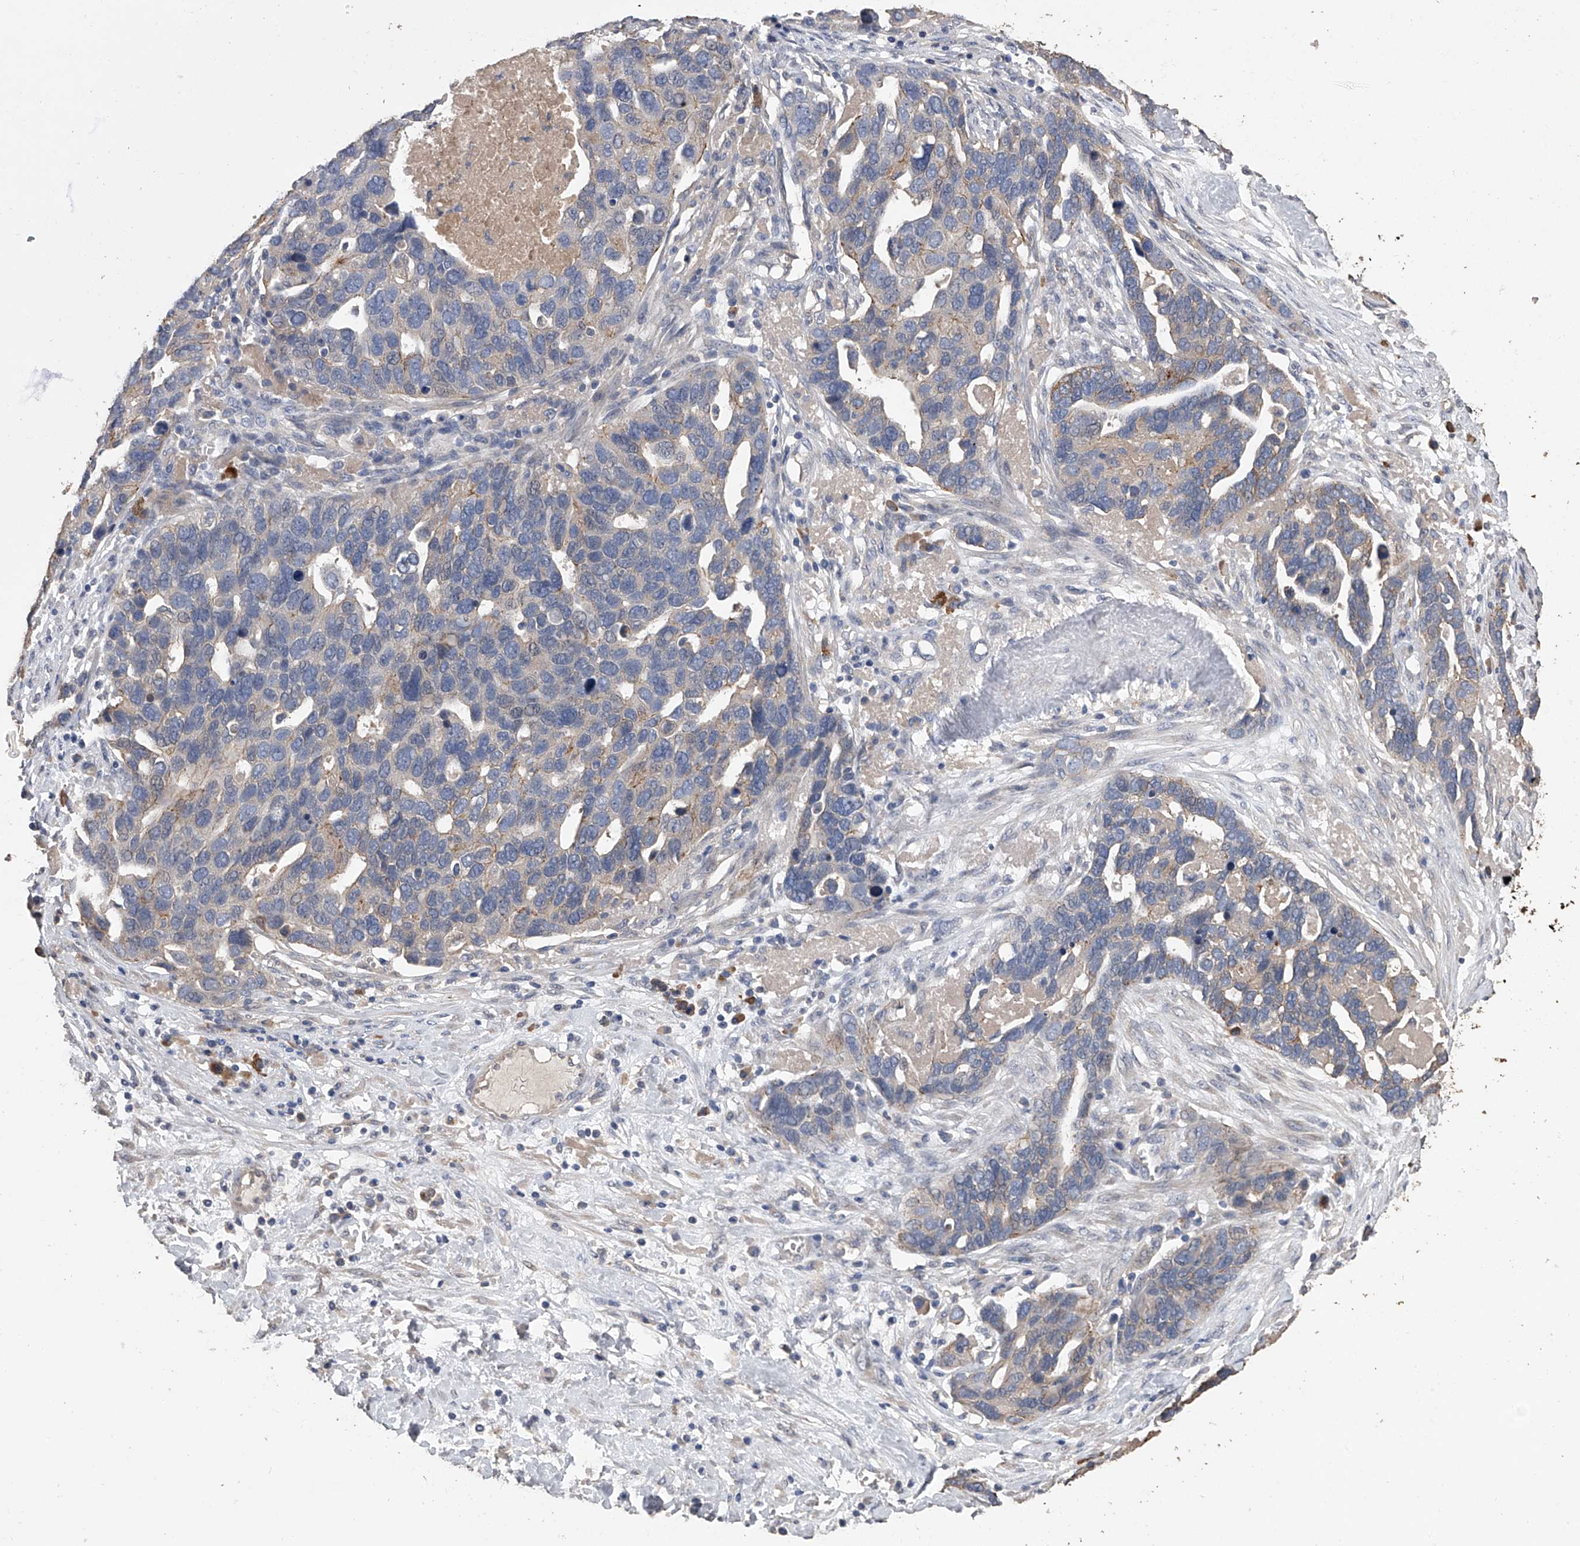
{"staining": {"intensity": "weak", "quantity": "<25%", "location": "cytoplasmic/membranous"}, "tissue": "ovarian cancer", "cell_type": "Tumor cells", "image_type": "cancer", "snomed": [{"axis": "morphology", "description": "Cystadenocarcinoma, serous, NOS"}, {"axis": "topography", "description": "Ovary"}], "caption": "An image of human ovarian cancer (serous cystadenocarcinoma) is negative for staining in tumor cells.", "gene": "ZNF343", "patient": {"sex": "female", "age": 54}}